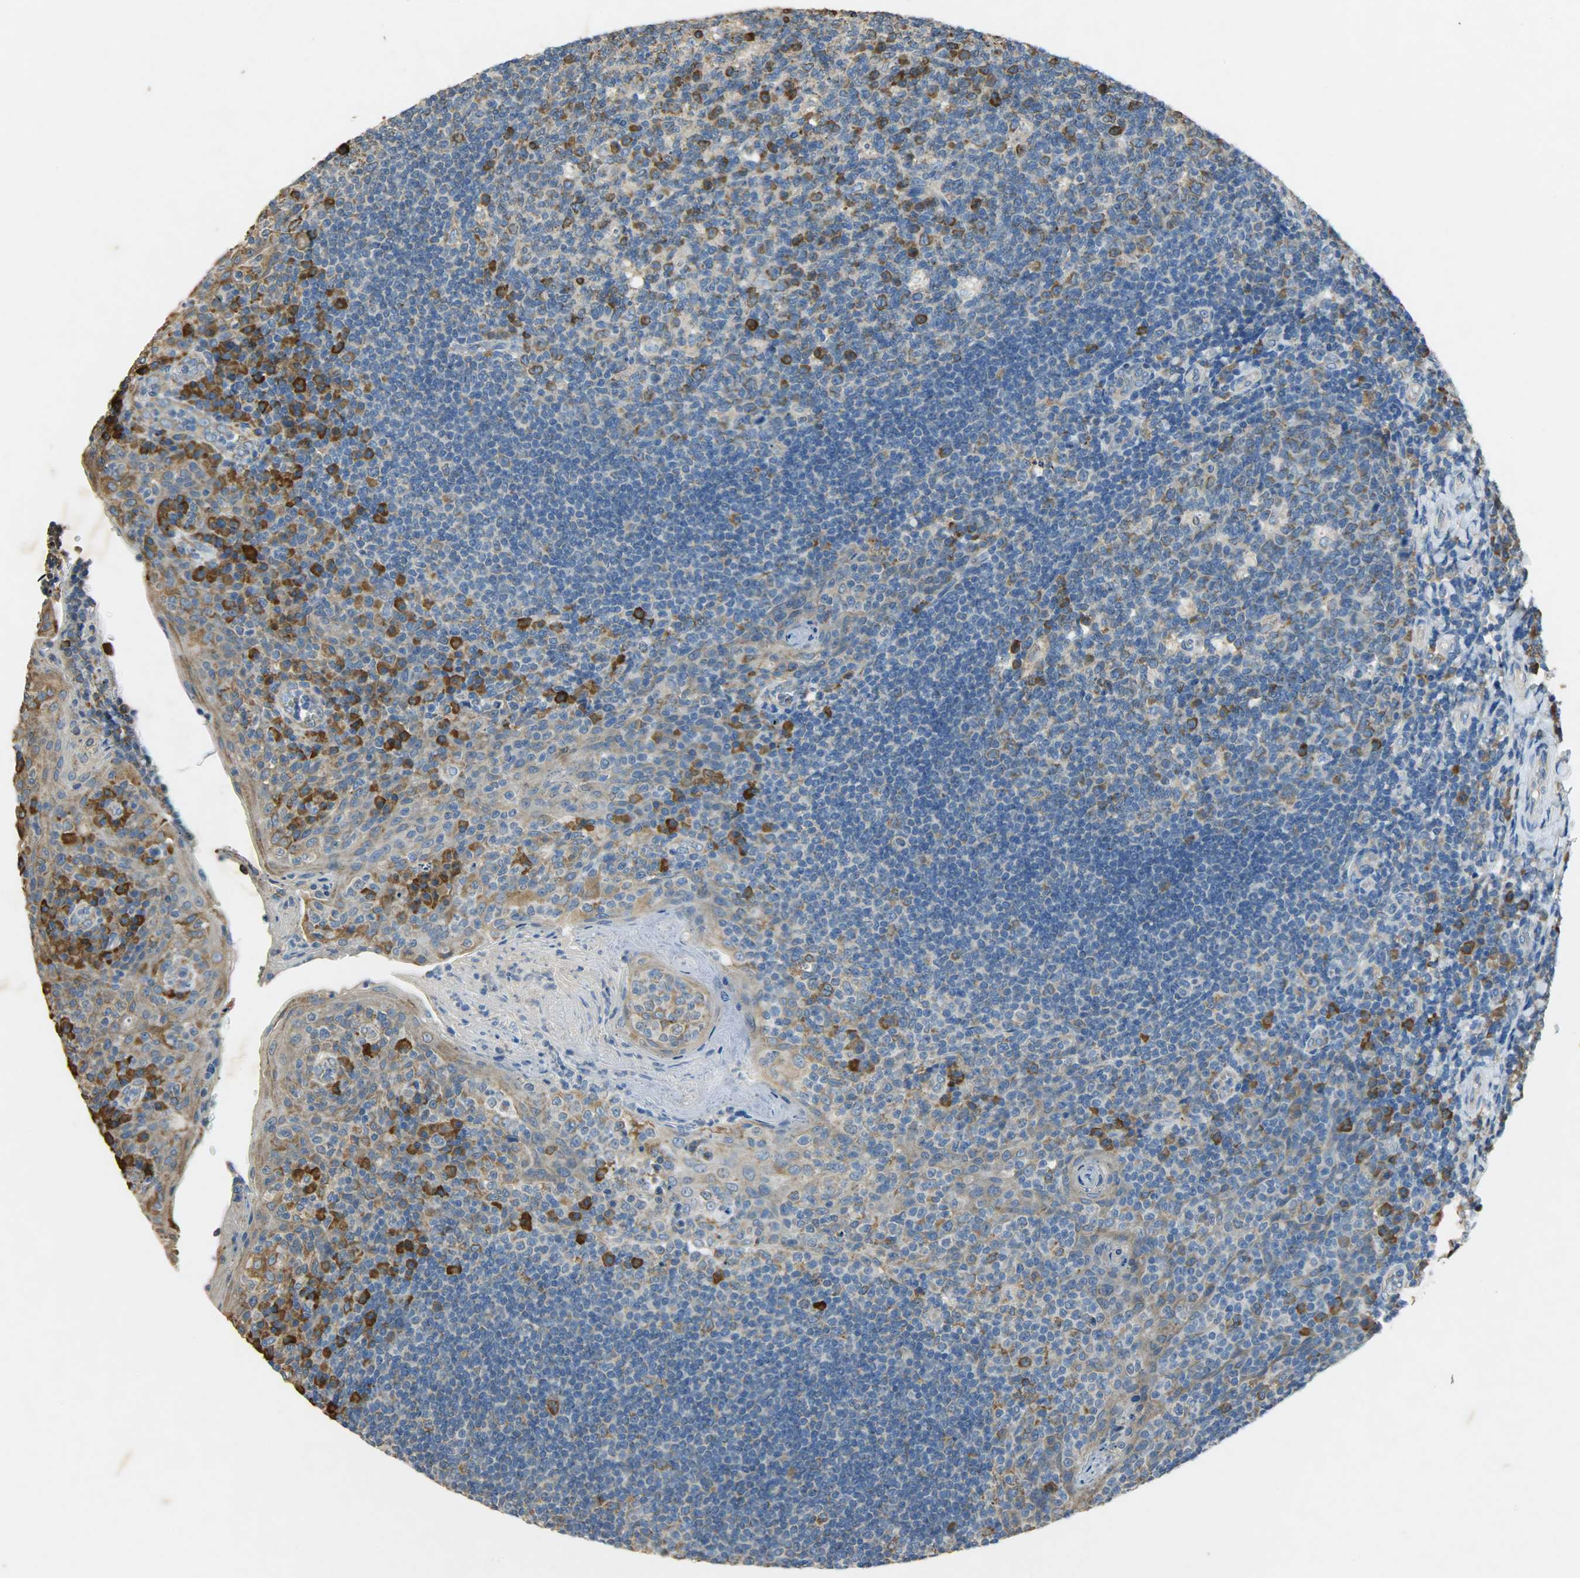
{"staining": {"intensity": "weak", "quantity": ">75%", "location": "cytoplasmic/membranous"}, "tissue": "tonsil", "cell_type": "Germinal center cells", "image_type": "normal", "snomed": [{"axis": "morphology", "description": "Normal tissue, NOS"}, {"axis": "topography", "description": "Tonsil"}], "caption": "High-magnification brightfield microscopy of benign tonsil stained with DAB (brown) and counterstained with hematoxylin (blue). germinal center cells exhibit weak cytoplasmic/membranous positivity is identified in approximately>75% of cells.", "gene": "HSPA5", "patient": {"sex": "male", "age": 17}}